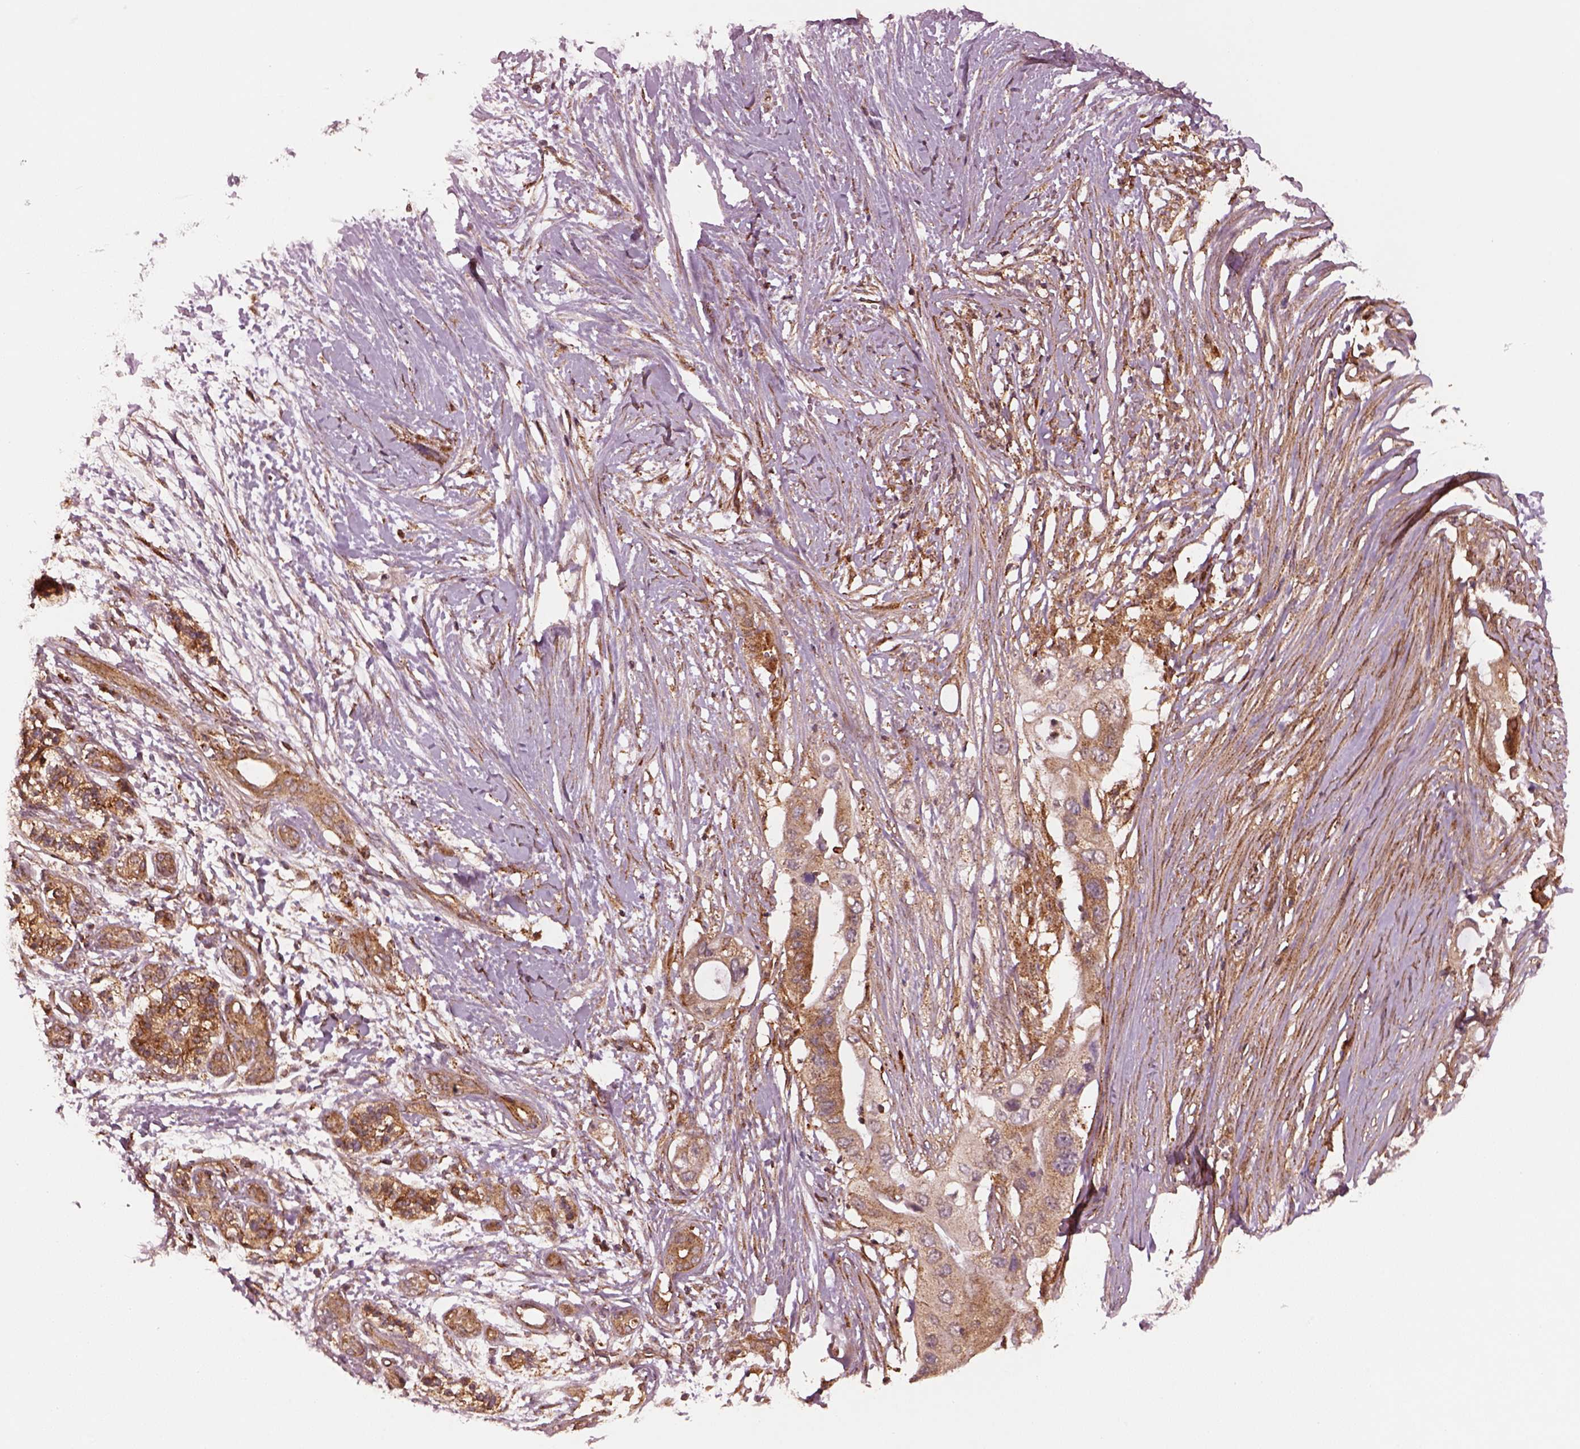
{"staining": {"intensity": "moderate", "quantity": "25%-75%", "location": "cytoplasmic/membranous"}, "tissue": "pancreatic cancer", "cell_type": "Tumor cells", "image_type": "cancer", "snomed": [{"axis": "morphology", "description": "Adenocarcinoma, NOS"}, {"axis": "topography", "description": "Pancreas"}], "caption": "Pancreatic cancer tissue shows moderate cytoplasmic/membranous expression in approximately 25%-75% of tumor cells, visualized by immunohistochemistry.", "gene": "WASHC2A", "patient": {"sex": "female", "age": 72}}